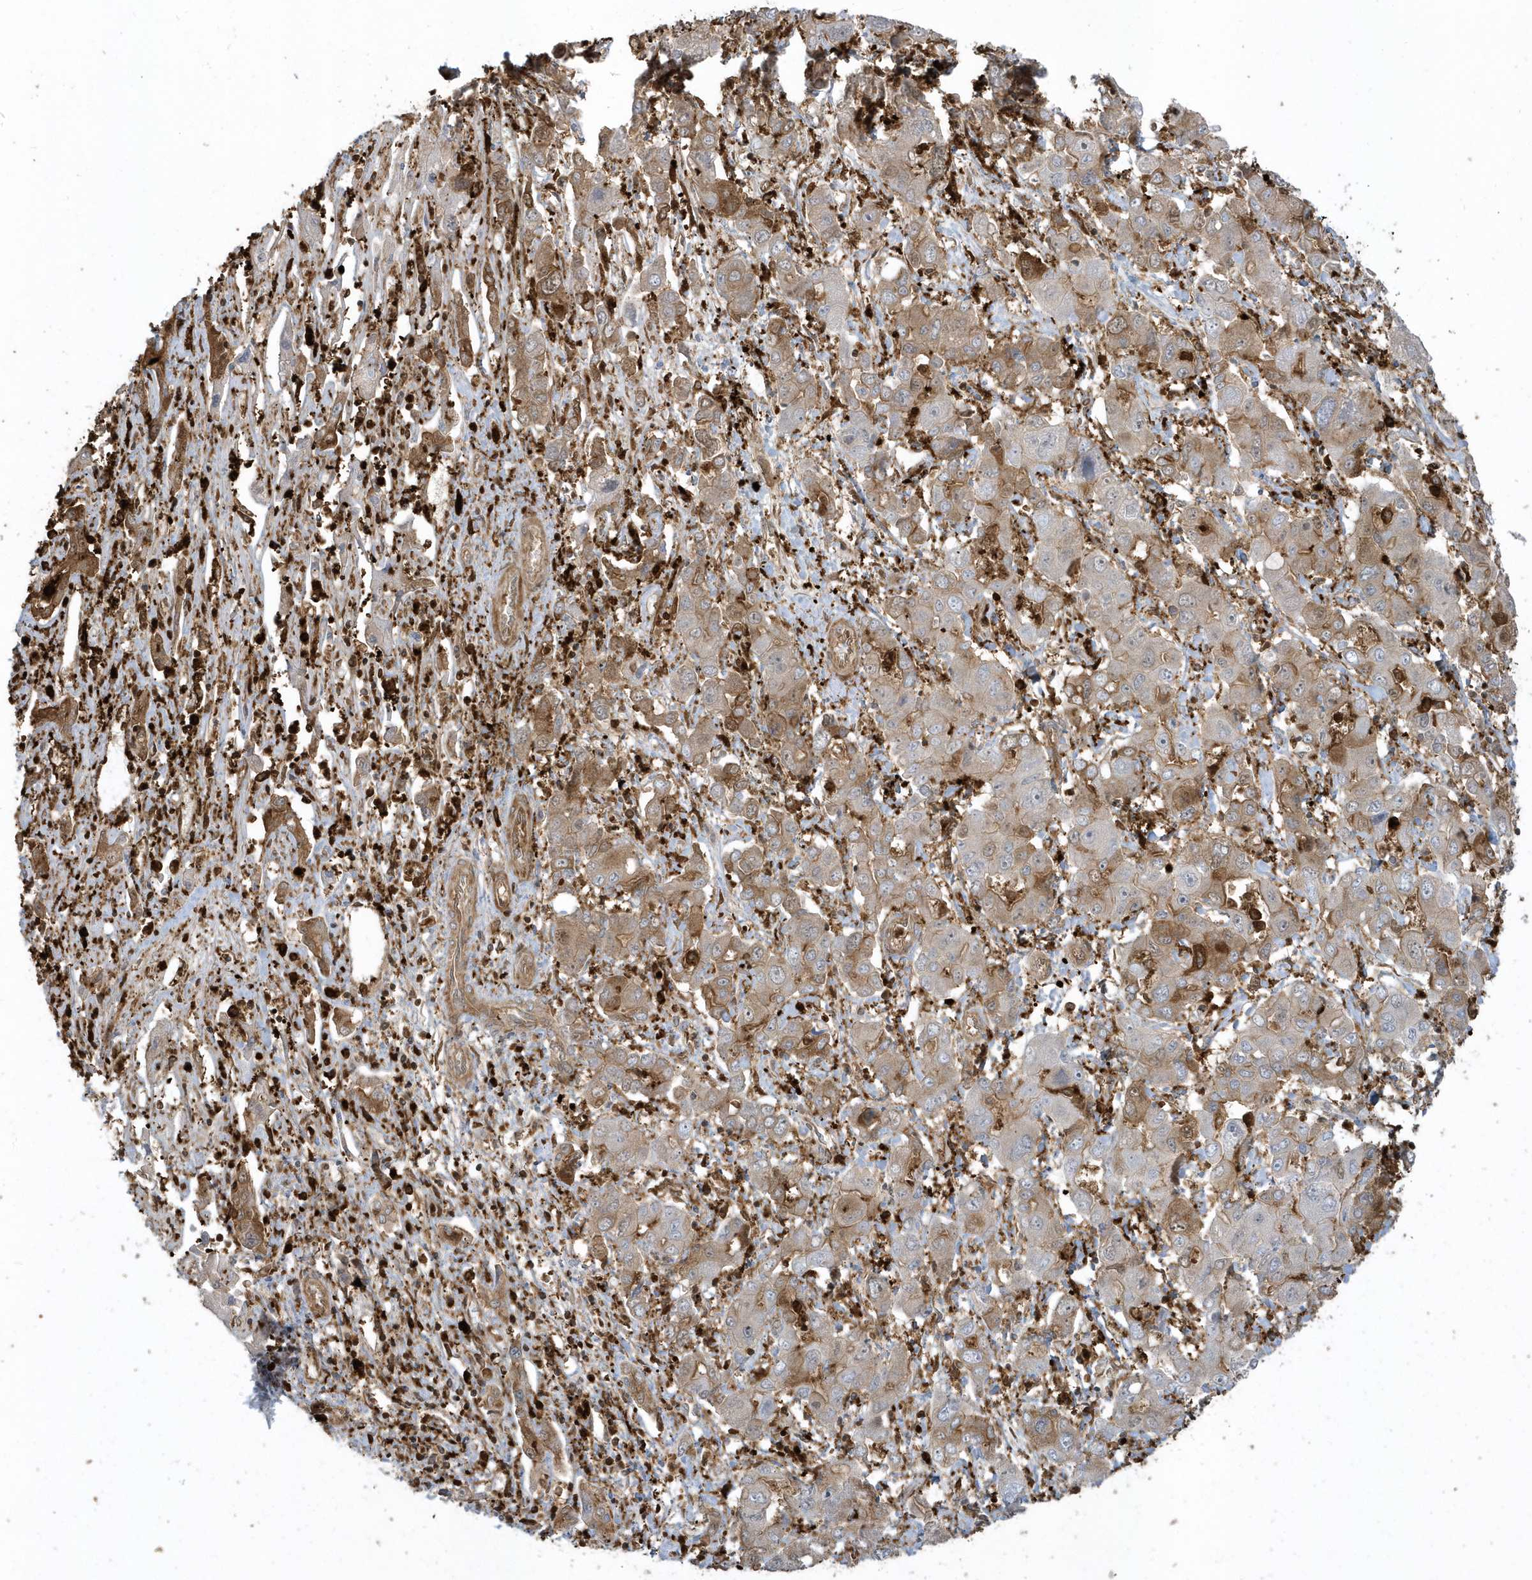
{"staining": {"intensity": "moderate", "quantity": "25%-75%", "location": "cytoplasmic/membranous"}, "tissue": "liver cancer", "cell_type": "Tumor cells", "image_type": "cancer", "snomed": [{"axis": "morphology", "description": "Cholangiocarcinoma"}, {"axis": "topography", "description": "Liver"}], "caption": "Brown immunohistochemical staining in liver cholangiocarcinoma shows moderate cytoplasmic/membranous staining in approximately 25%-75% of tumor cells.", "gene": "CLCN6", "patient": {"sex": "male", "age": 67}}